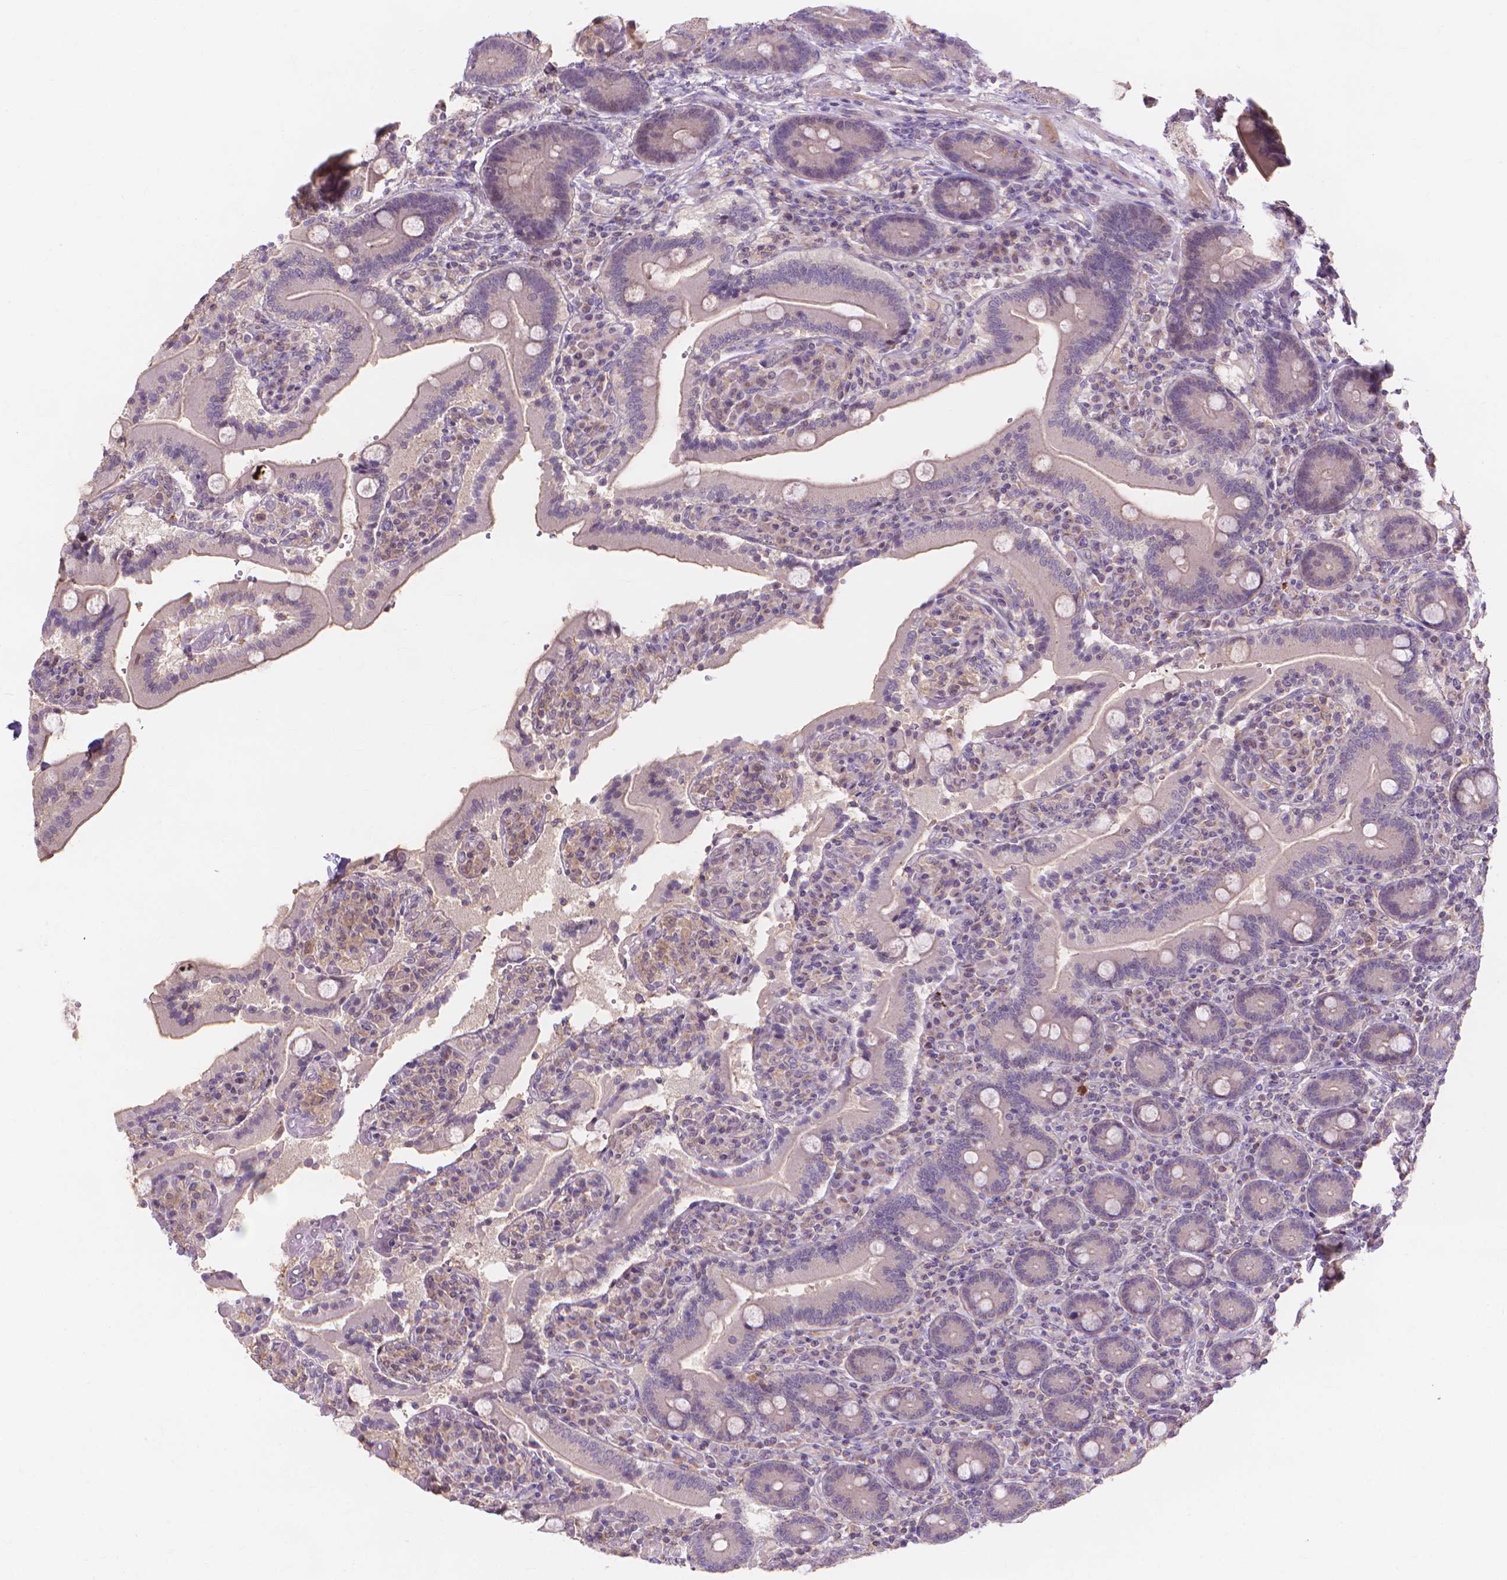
{"staining": {"intensity": "weak", "quantity": "<25%", "location": "cytoplasmic/membranous"}, "tissue": "duodenum", "cell_type": "Glandular cells", "image_type": "normal", "snomed": [{"axis": "morphology", "description": "Normal tissue, NOS"}, {"axis": "topography", "description": "Duodenum"}], "caption": "Immunohistochemistry (IHC) micrograph of normal human duodenum stained for a protein (brown), which exhibits no expression in glandular cells.", "gene": "PRDM13", "patient": {"sex": "female", "age": 62}}